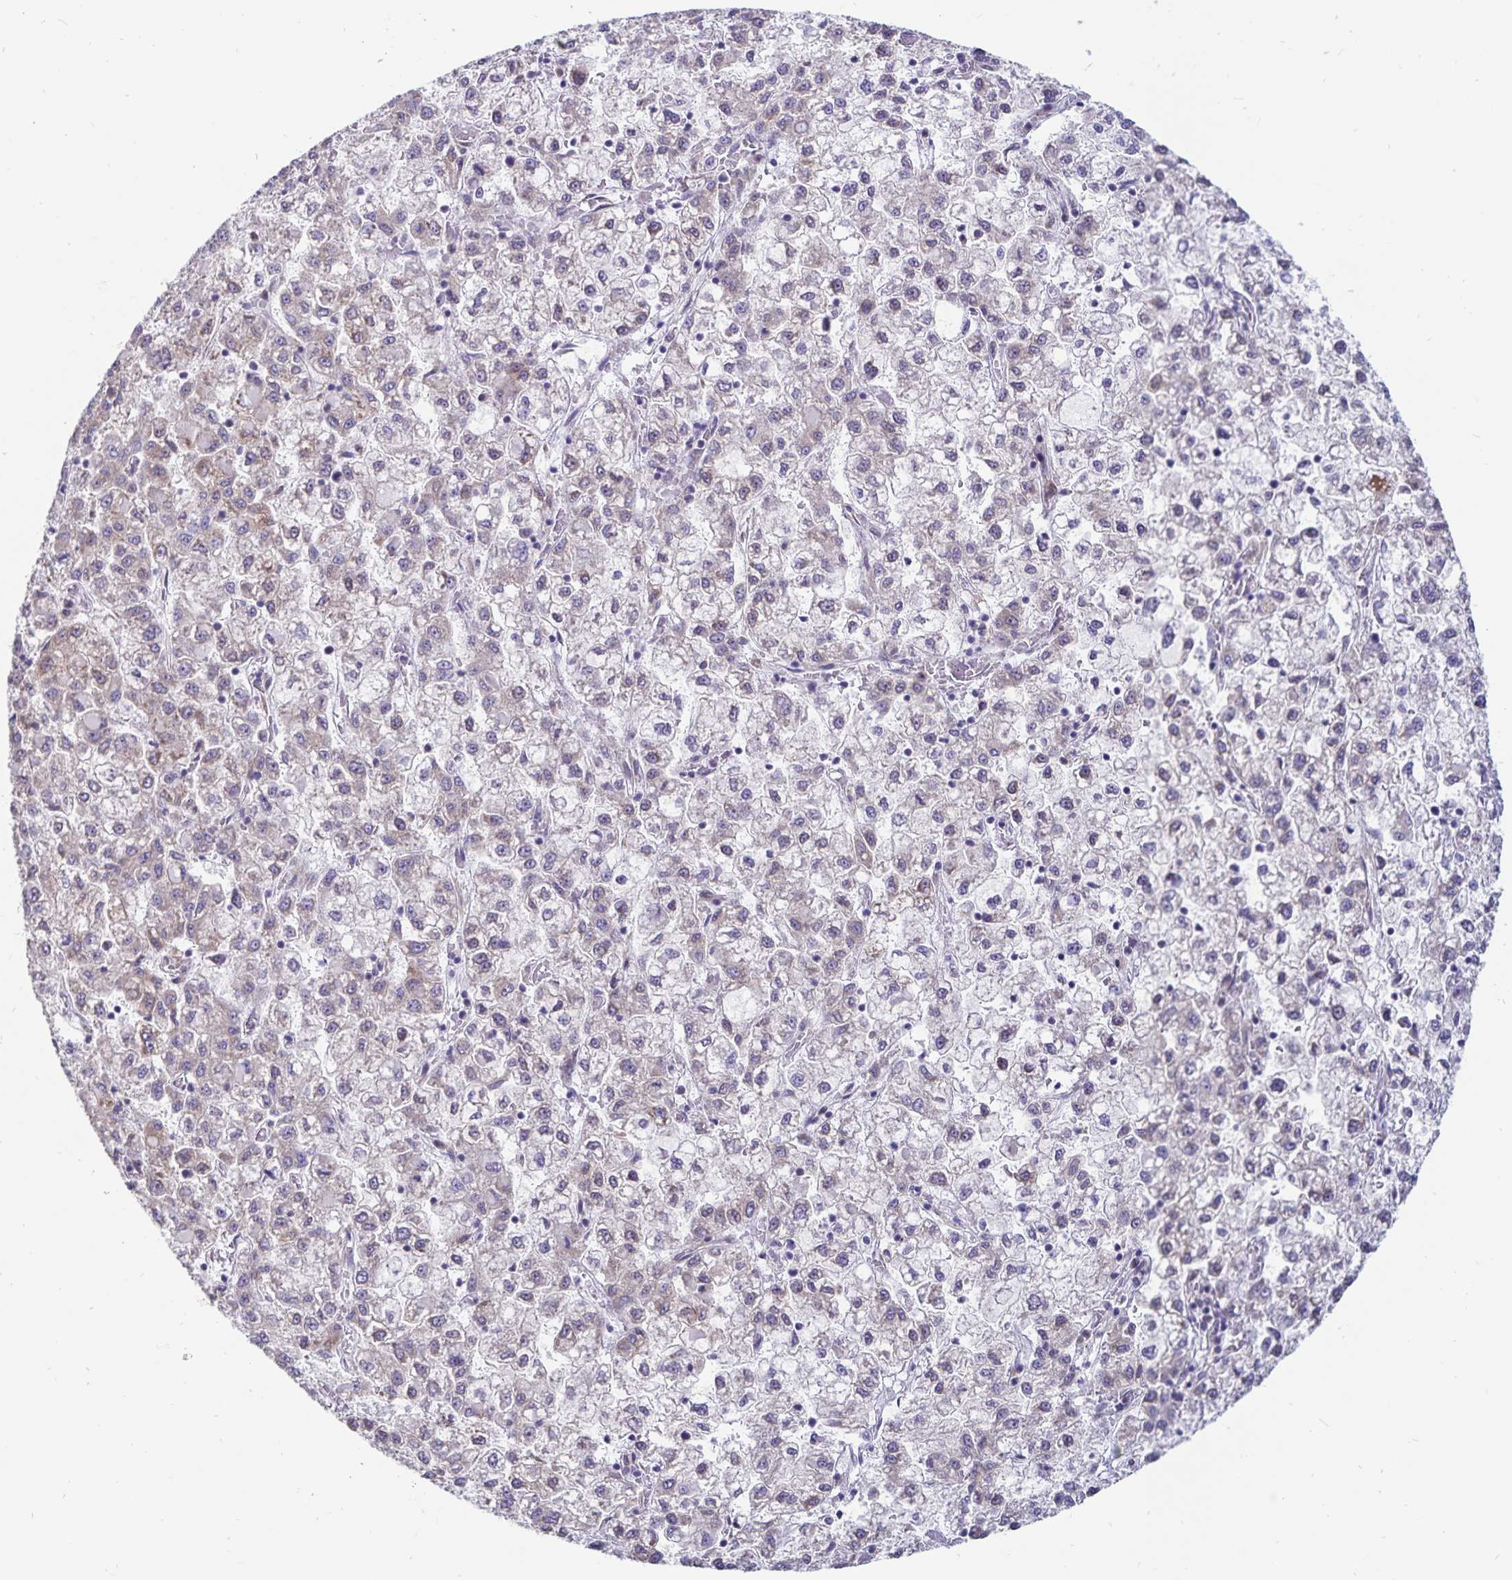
{"staining": {"intensity": "negative", "quantity": "none", "location": "none"}, "tissue": "liver cancer", "cell_type": "Tumor cells", "image_type": "cancer", "snomed": [{"axis": "morphology", "description": "Carcinoma, Hepatocellular, NOS"}, {"axis": "topography", "description": "Liver"}], "caption": "Hepatocellular carcinoma (liver) was stained to show a protein in brown. There is no significant expression in tumor cells. (DAB (3,3'-diaminobenzidine) IHC, high magnification).", "gene": "ATP2A2", "patient": {"sex": "male", "age": 40}}